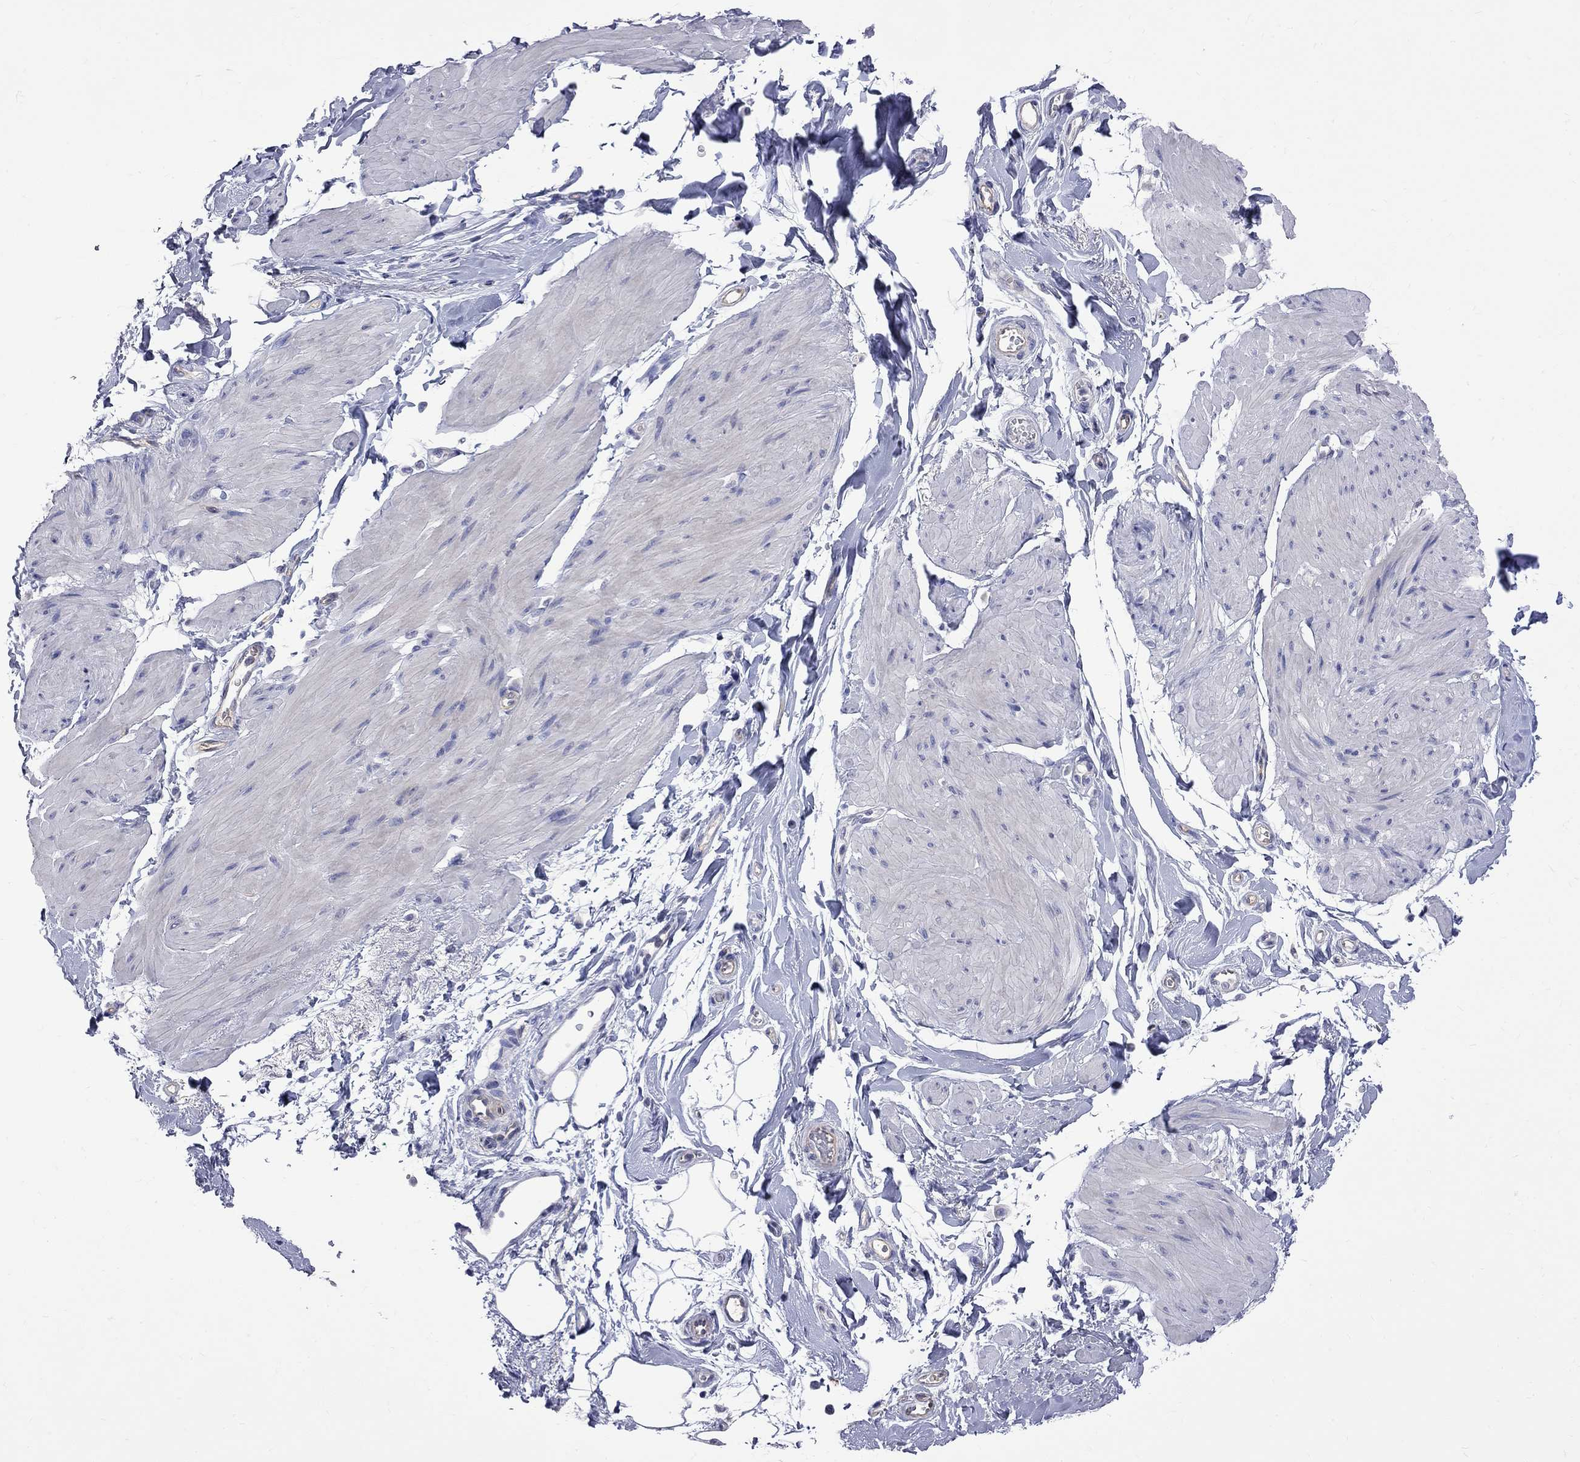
{"staining": {"intensity": "negative", "quantity": "none", "location": "none"}, "tissue": "smooth muscle", "cell_type": "Smooth muscle cells", "image_type": "normal", "snomed": [{"axis": "morphology", "description": "Normal tissue, NOS"}, {"axis": "topography", "description": "Adipose tissue"}, {"axis": "topography", "description": "Smooth muscle"}, {"axis": "topography", "description": "Peripheral nerve tissue"}], "caption": "Immunohistochemistry image of unremarkable human smooth muscle stained for a protein (brown), which demonstrates no staining in smooth muscle cells.", "gene": "KCND2", "patient": {"sex": "male", "age": 83}}